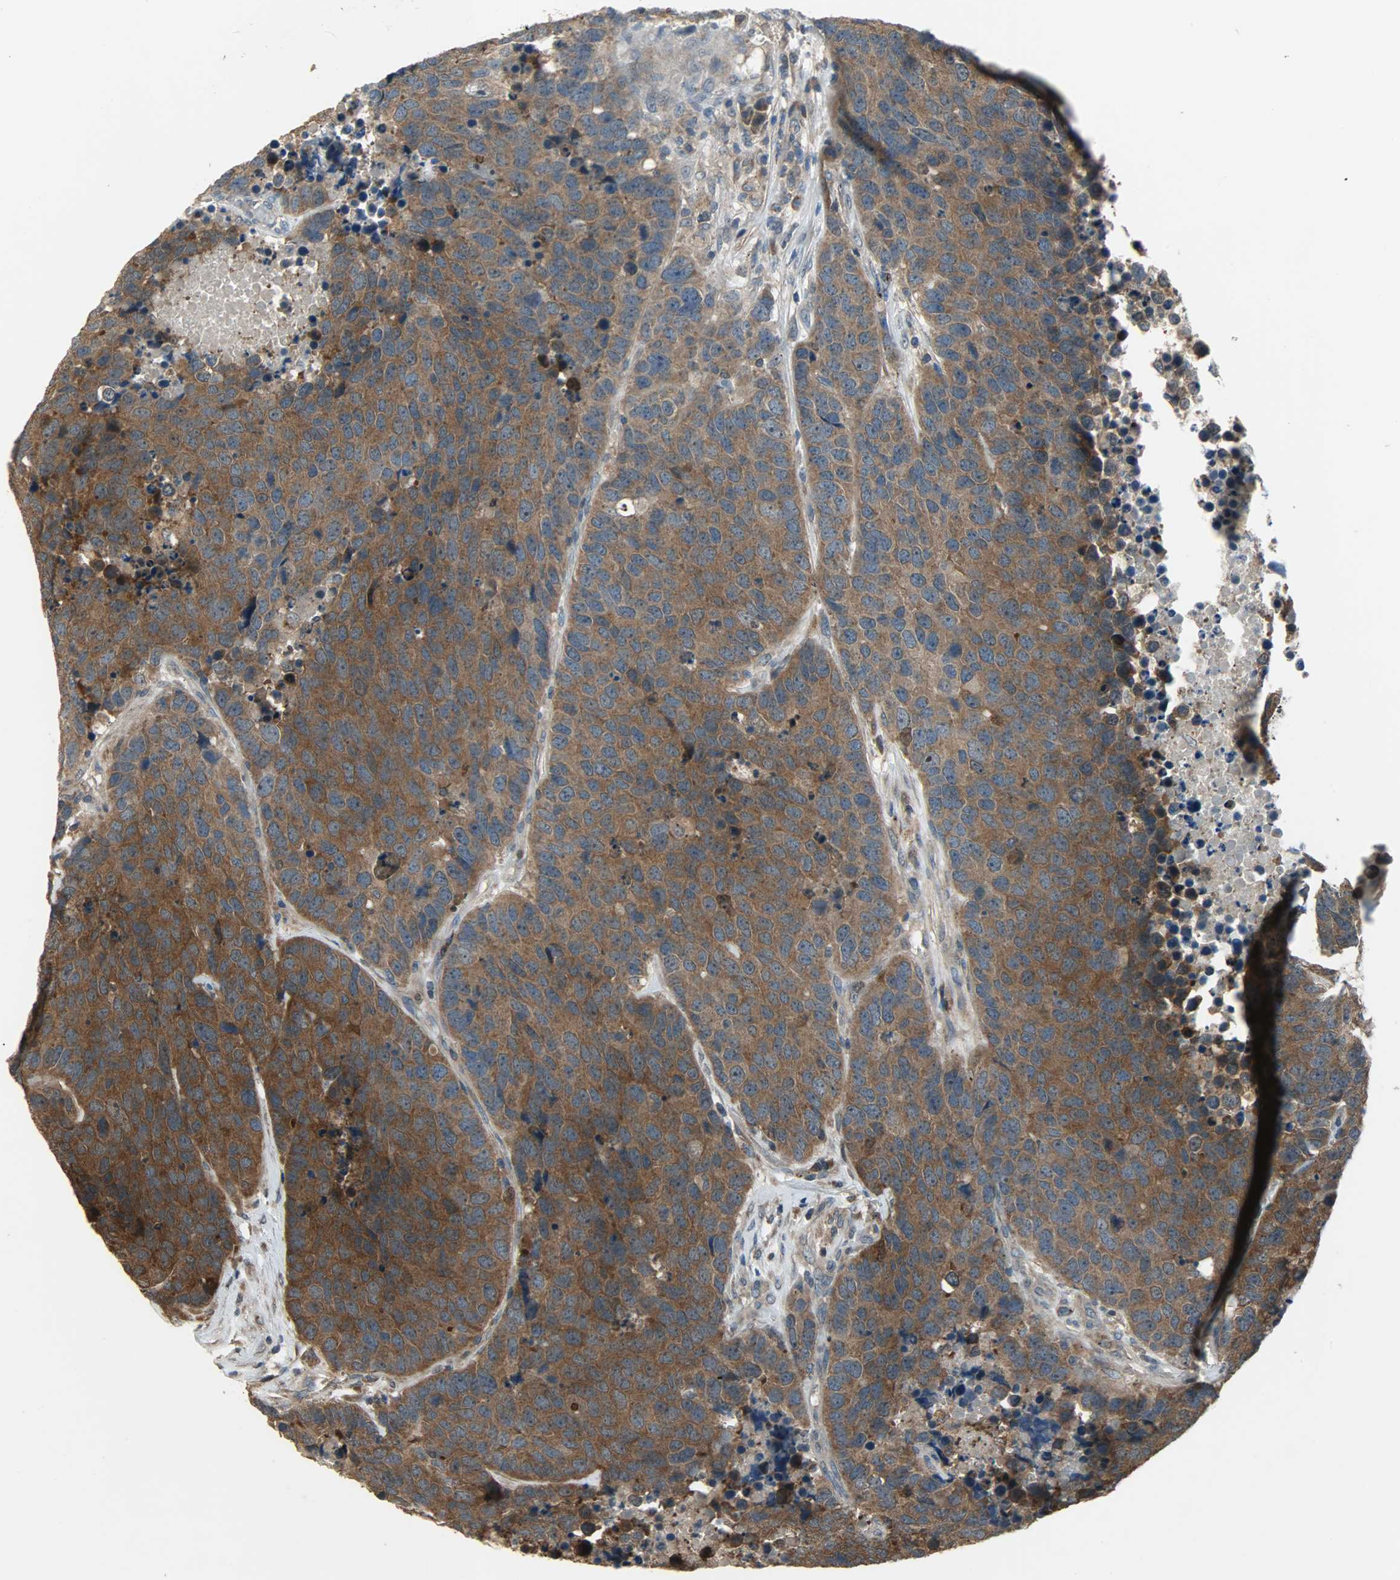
{"staining": {"intensity": "strong", "quantity": ">75%", "location": "cytoplasmic/membranous"}, "tissue": "carcinoid", "cell_type": "Tumor cells", "image_type": "cancer", "snomed": [{"axis": "morphology", "description": "Carcinoid, malignant, NOS"}, {"axis": "topography", "description": "Lung"}], "caption": "The image reveals a brown stain indicating the presence of a protein in the cytoplasmic/membranous of tumor cells in carcinoid (malignant).", "gene": "AMT", "patient": {"sex": "male", "age": 60}}